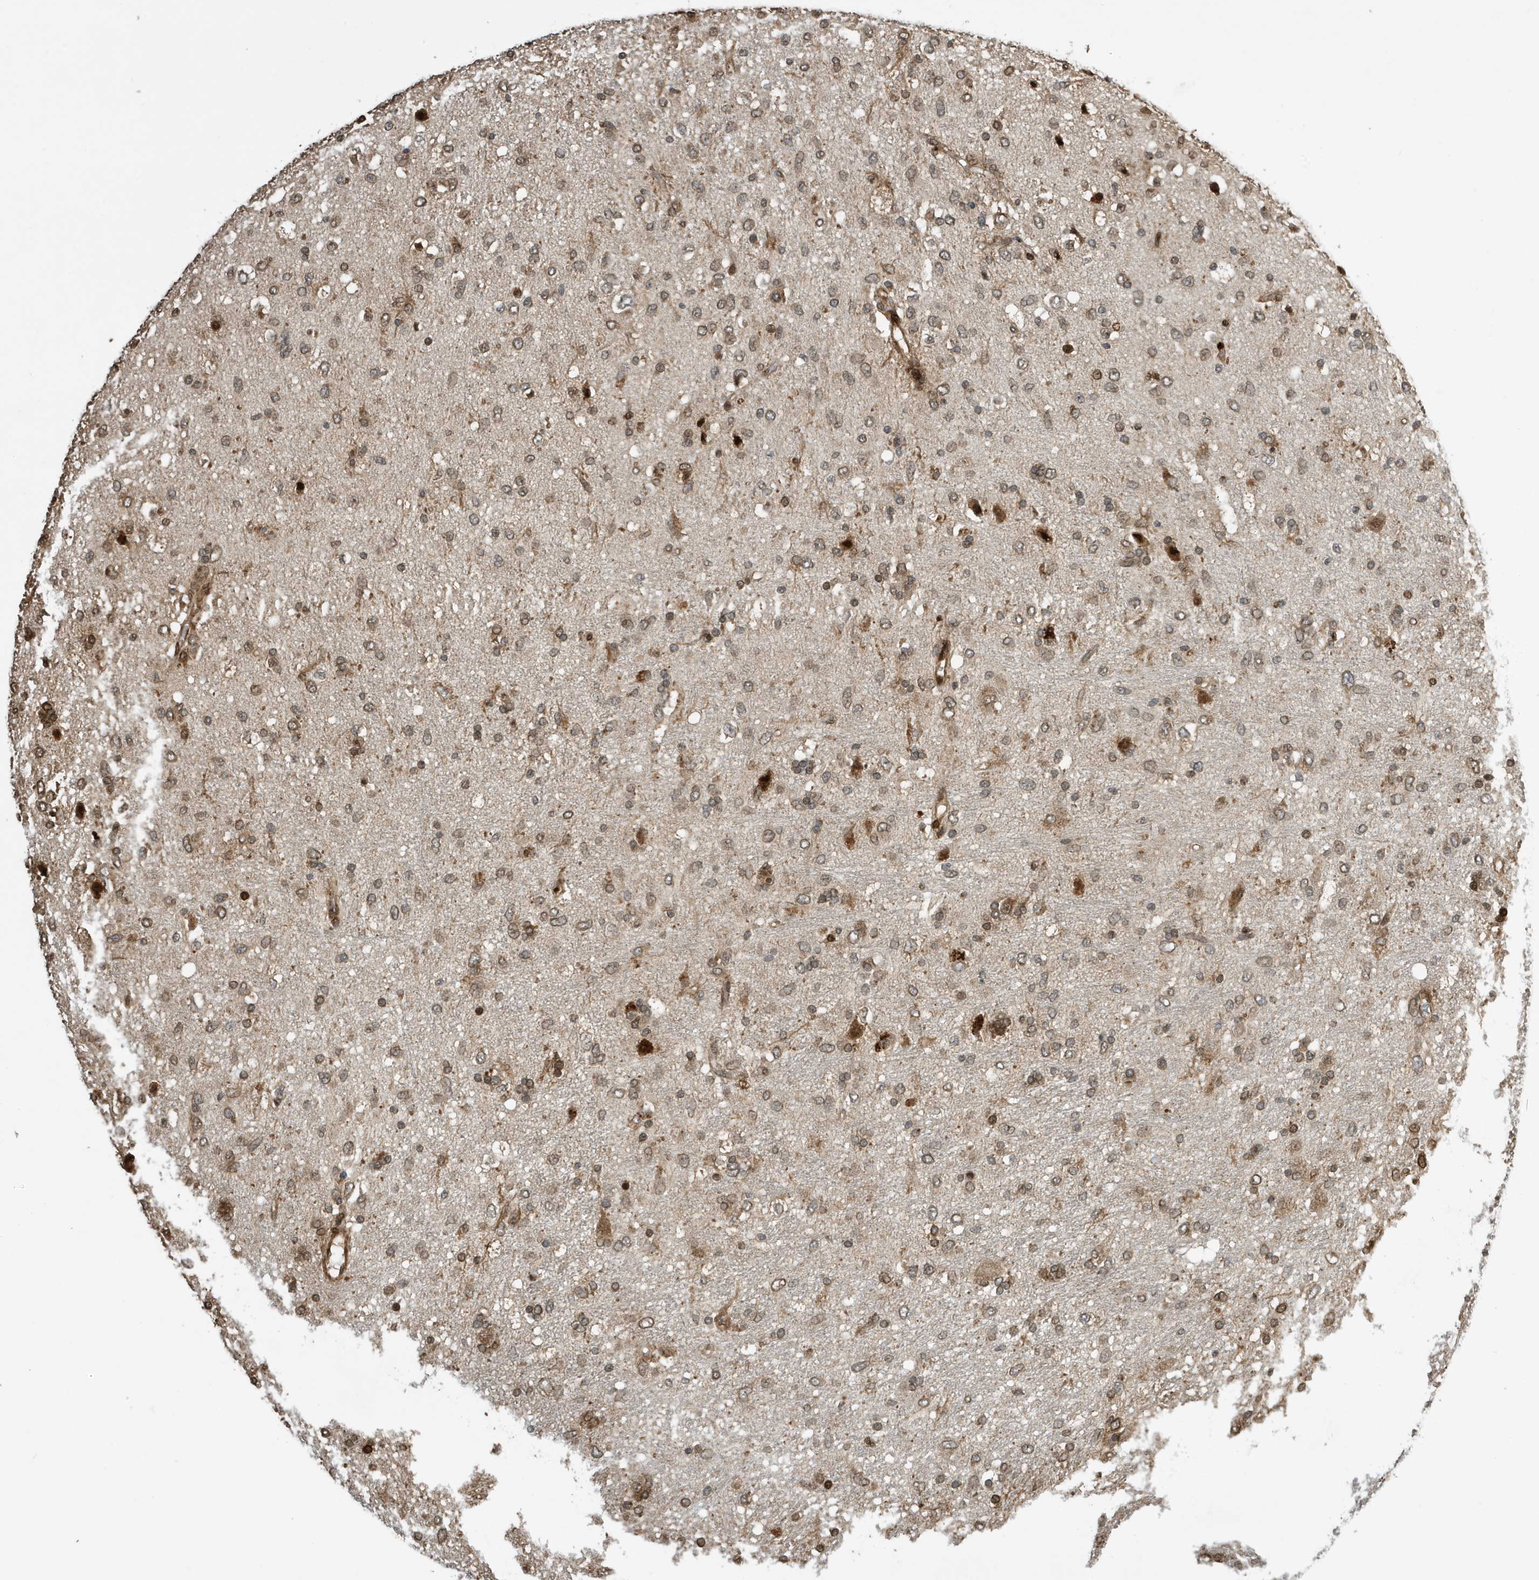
{"staining": {"intensity": "moderate", "quantity": "25%-75%", "location": "nuclear"}, "tissue": "glioma", "cell_type": "Tumor cells", "image_type": "cancer", "snomed": [{"axis": "morphology", "description": "Glioma, malignant, Low grade"}, {"axis": "topography", "description": "Brain"}], "caption": "Immunohistochemistry (DAB) staining of human malignant low-grade glioma reveals moderate nuclear protein staining in approximately 25%-75% of tumor cells.", "gene": "DUSP18", "patient": {"sex": "male", "age": 77}}